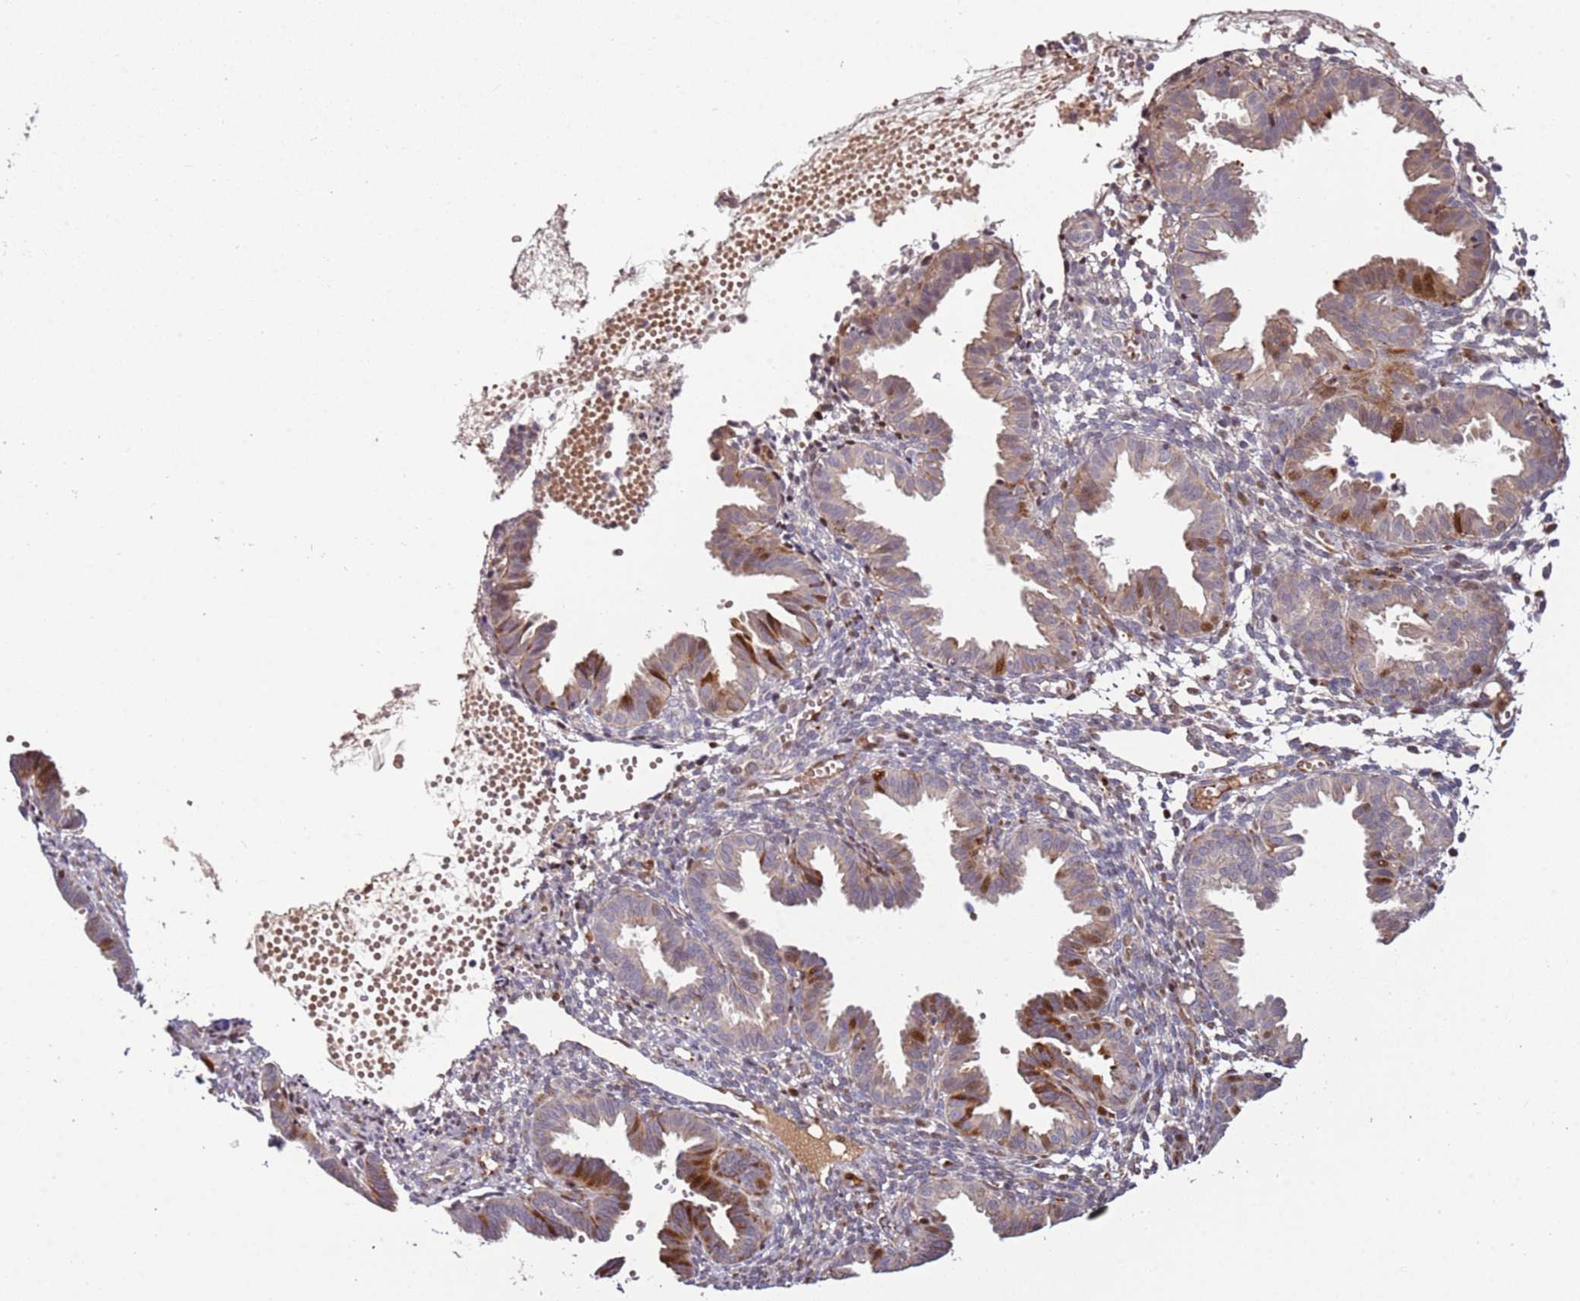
{"staining": {"intensity": "weak", "quantity": "<25%", "location": "cytoplasmic/membranous"}, "tissue": "endometrium", "cell_type": "Cells in endometrial stroma", "image_type": "normal", "snomed": [{"axis": "morphology", "description": "Normal tissue, NOS"}, {"axis": "topography", "description": "Endometrium"}], "caption": "DAB immunohistochemical staining of unremarkable endometrium reveals no significant staining in cells in endometrial stroma. The staining was performed using DAB (3,3'-diaminobenzidine) to visualize the protein expression in brown, while the nuclei were stained in blue with hematoxylin (Magnification: 20x).", "gene": "RHBDL1", "patient": {"sex": "female", "age": 33}}